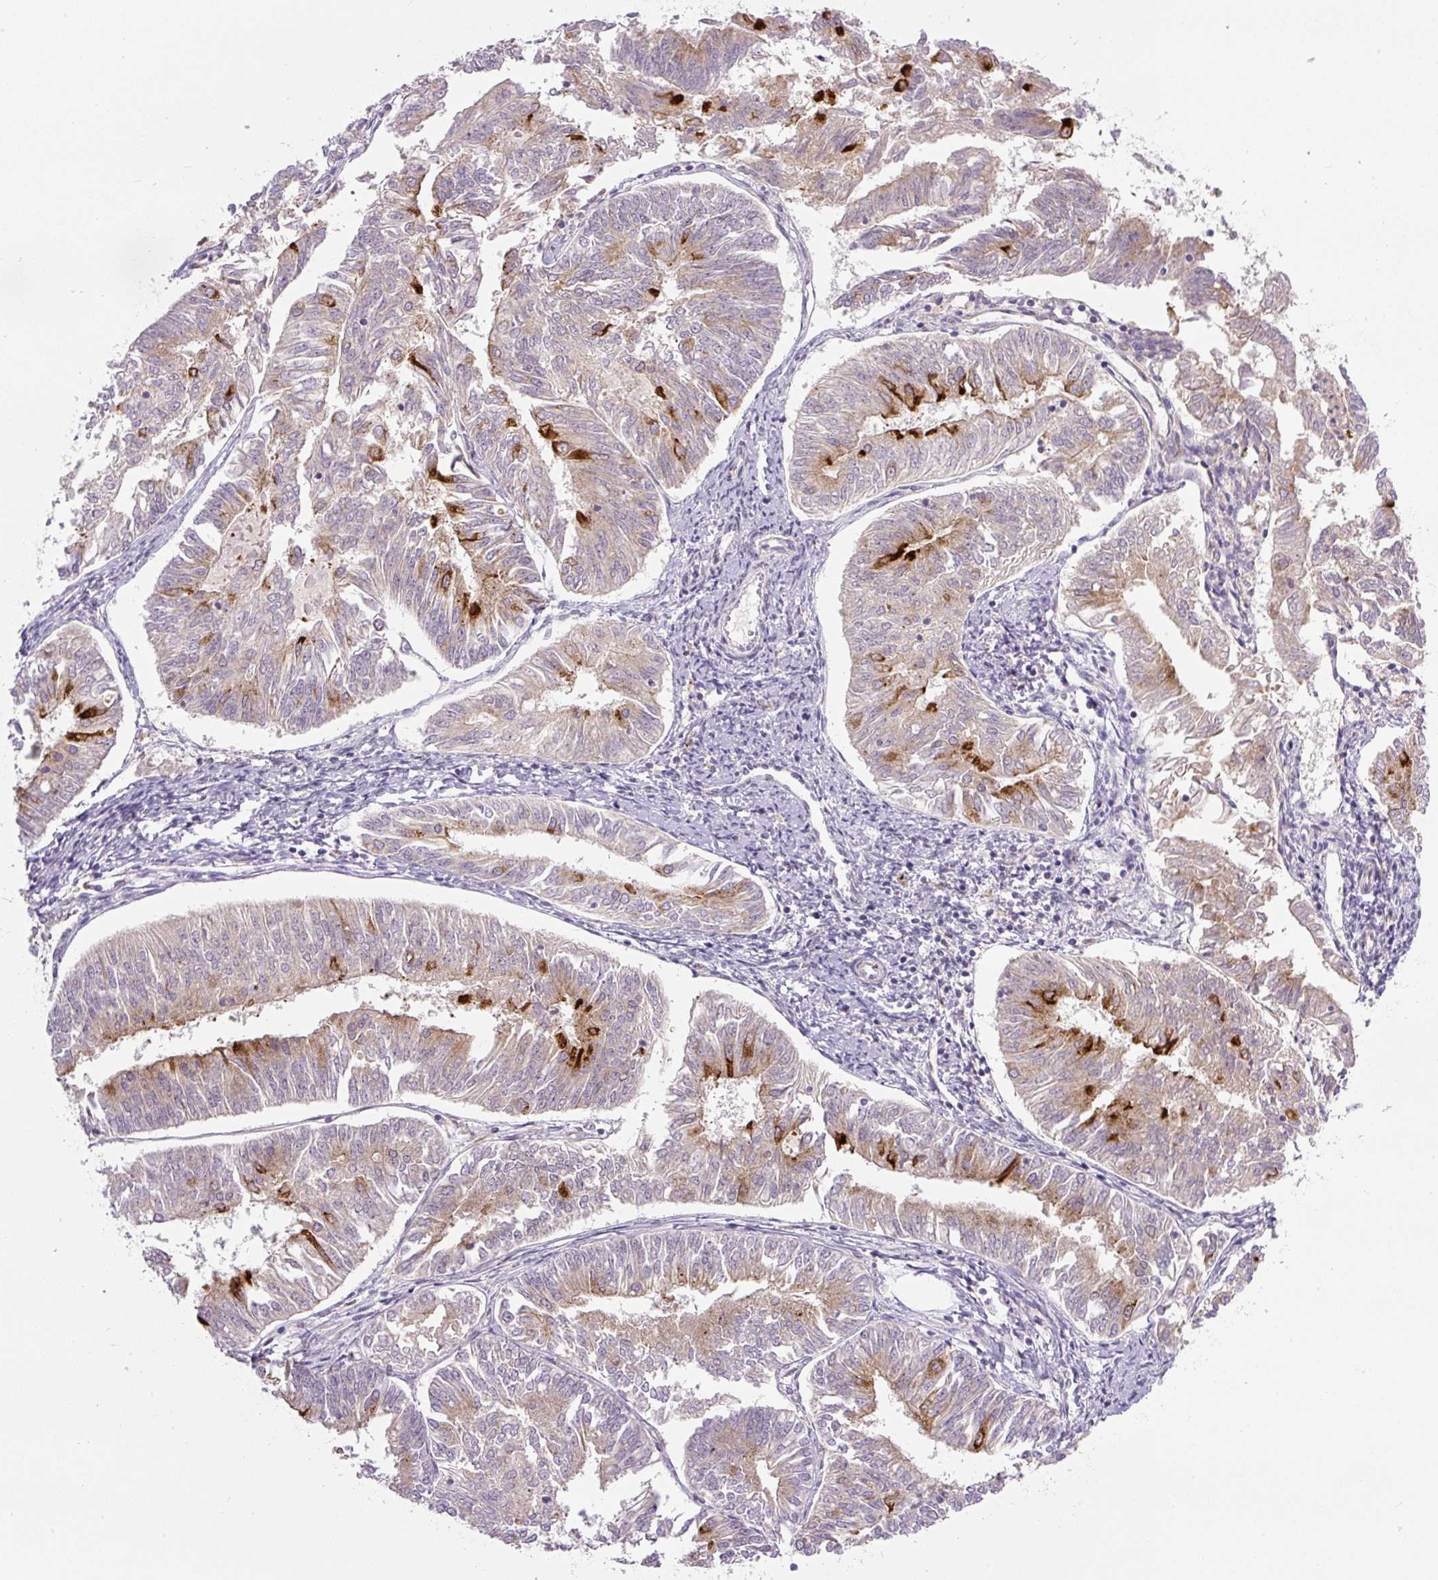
{"staining": {"intensity": "strong", "quantity": "<25%", "location": "cytoplasmic/membranous"}, "tissue": "endometrial cancer", "cell_type": "Tumor cells", "image_type": "cancer", "snomed": [{"axis": "morphology", "description": "Adenocarcinoma, NOS"}, {"axis": "topography", "description": "Endometrium"}], "caption": "Endometrial adenocarcinoma was stained to show a protein in brown. There is medium levels of strong cytoplasmic/membranous expression in approximately <25% of tumor cells. (Brightfield microscopy of DAB IHC at high magnification).", "gene": "PCM1", "patient": {"sex": "female", "age": 58}}